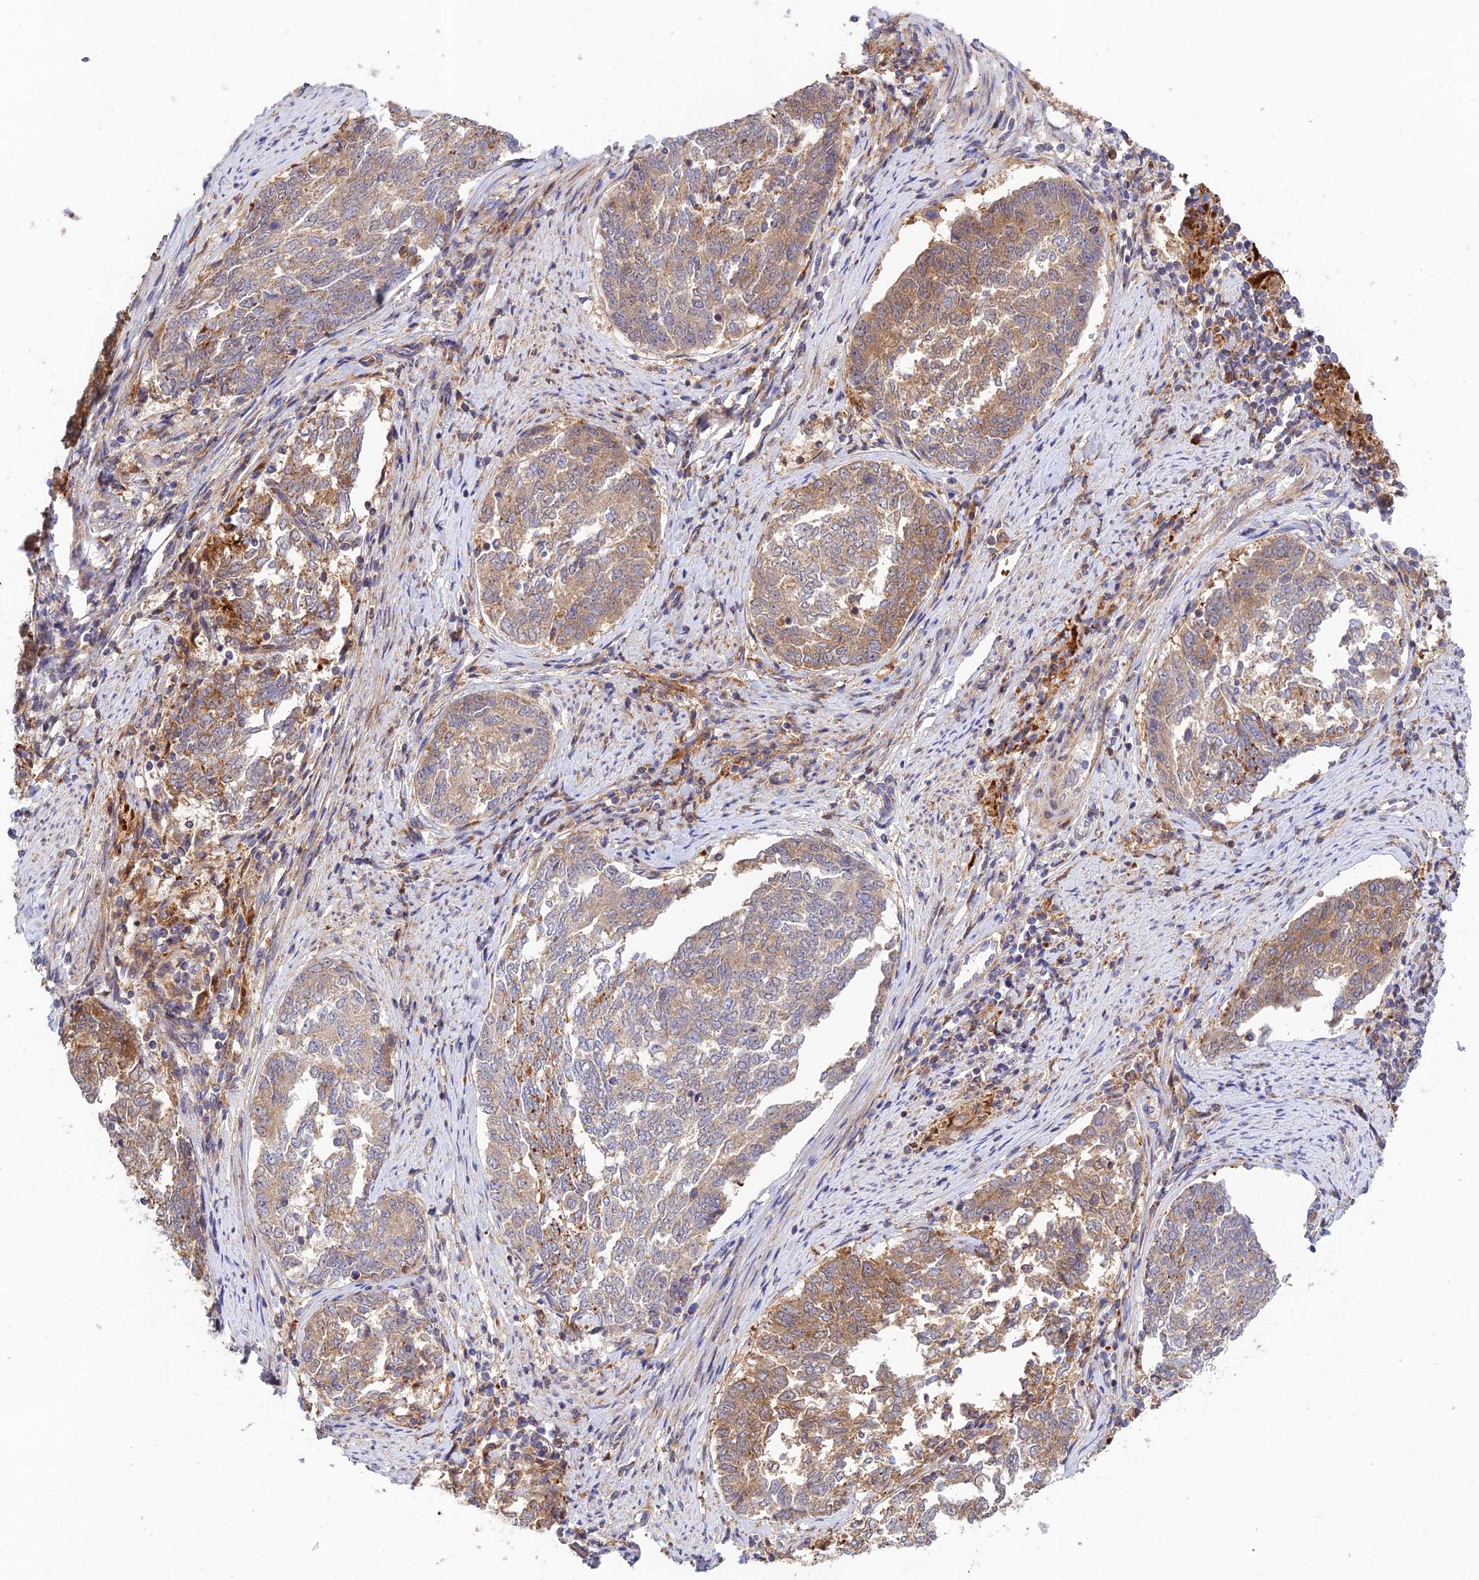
{"staining": {"intensity": "moderate", "quantity": "<25%", "location": "cytoplasmic/membranous"}, "tissue": "endometrial cancer", "cell_type": "Tumor cells", "image_type": "cancer", "snomed": [{"axis": "morphology", "description": "Adenocarcinoma, NOS"}, {"axis": "topography", "description": "Endometrium"}], "caption": "Tumor cells reveal low levels of moderate cytoplasmic/membranous positivity in approximately <25% of cells in endometrial cancer (adenocarcinoma).", "gene": "FUOM", "patient": {"sex": "female", "age": 80}}